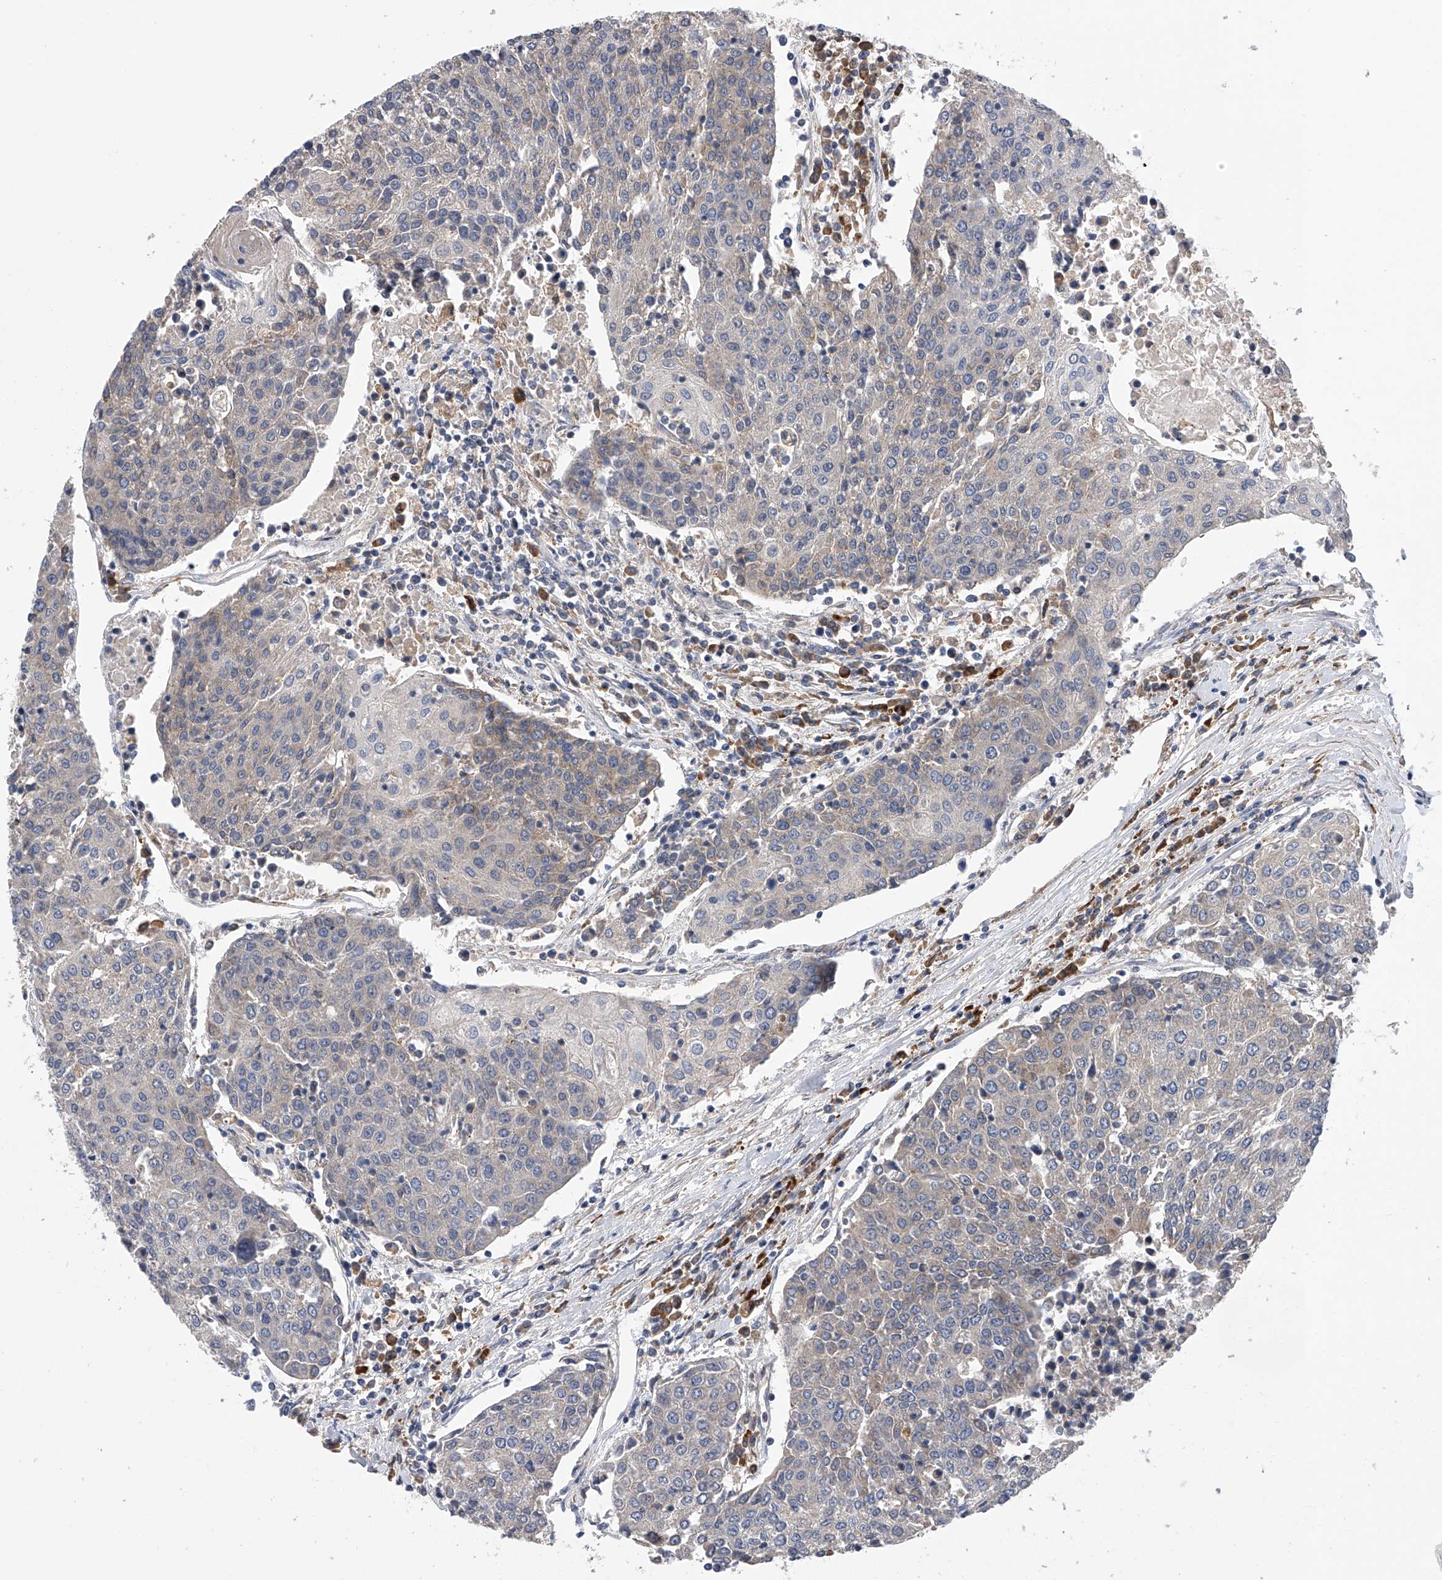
{"staining": {"intensity": "negative", "quantity": "none", "location": "none"}, "tissue": "urothelial cancer", "cell_type": "Tumor cells", "image_type": "cancer", "snomed": [{"axis": "morphology", "description": "Urothelial carcinoma, High grade"}, {"axis": "topography", "description": "Urinary bladder"}], "caption": "Micrograph shows no significant protein staining in tumor cells of urothelial cancer.", "gene": "SPOCK1", "patient": {"sex": "female", "age": 85}}